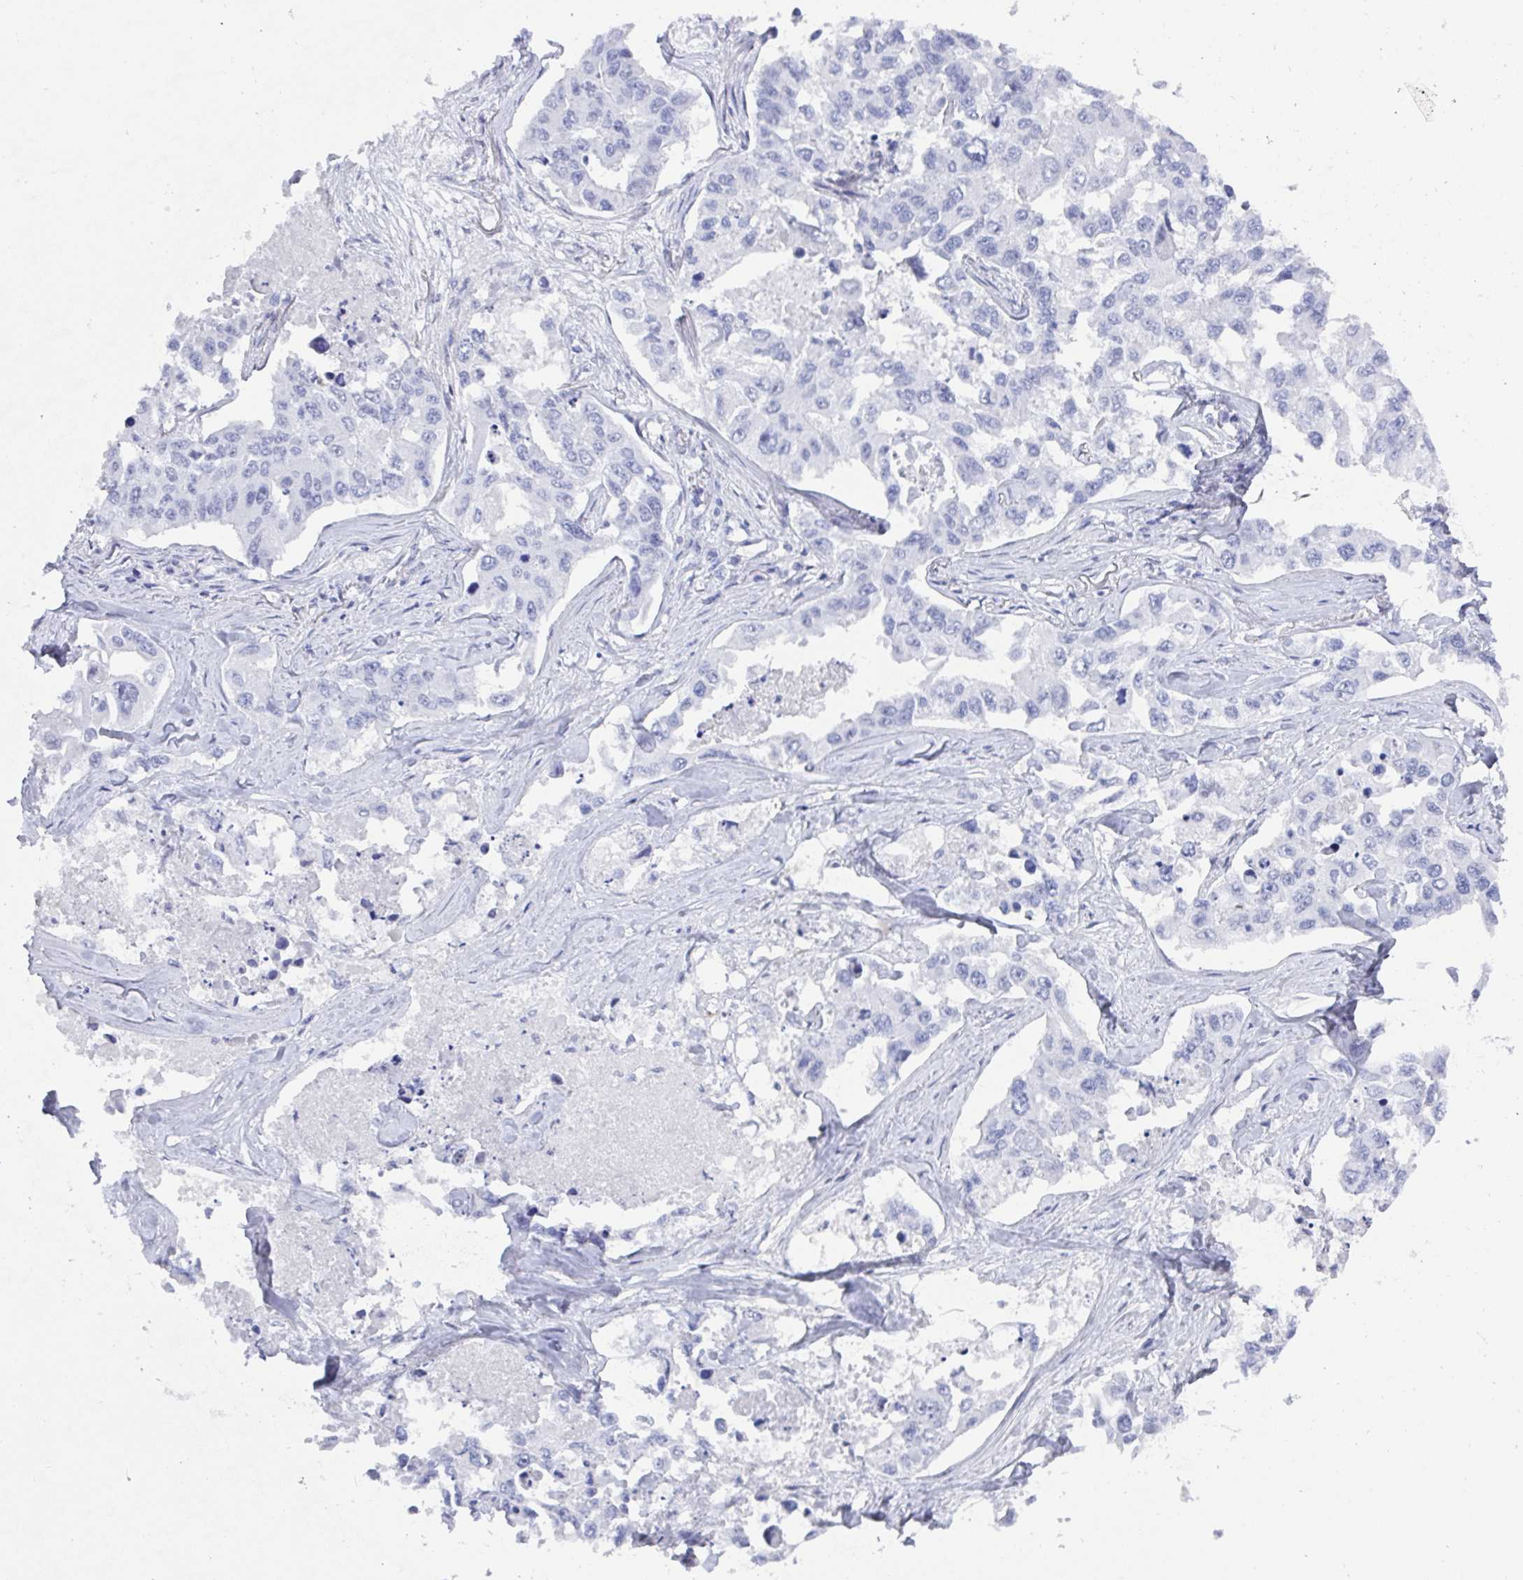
{"staining": {"intensity": "negative", "quantity": "none", "location": "none"}, "tissue": "lung cancer", "cell_type": "Tumor cells", "image_type": "cancer", "snomed": [{"axis": "morphology", "description": "Adenocarcinoma, NOS"}, {"axis": "topography", "description": "Lung"}], "caption": "Photomicrograph shows no protein staining in tumor cells of lung adenocarcinoma tissue. Nuclei are stained in blue.", "gene": "MFSD4A", "patient": {"sex": "male", "age": 64}}